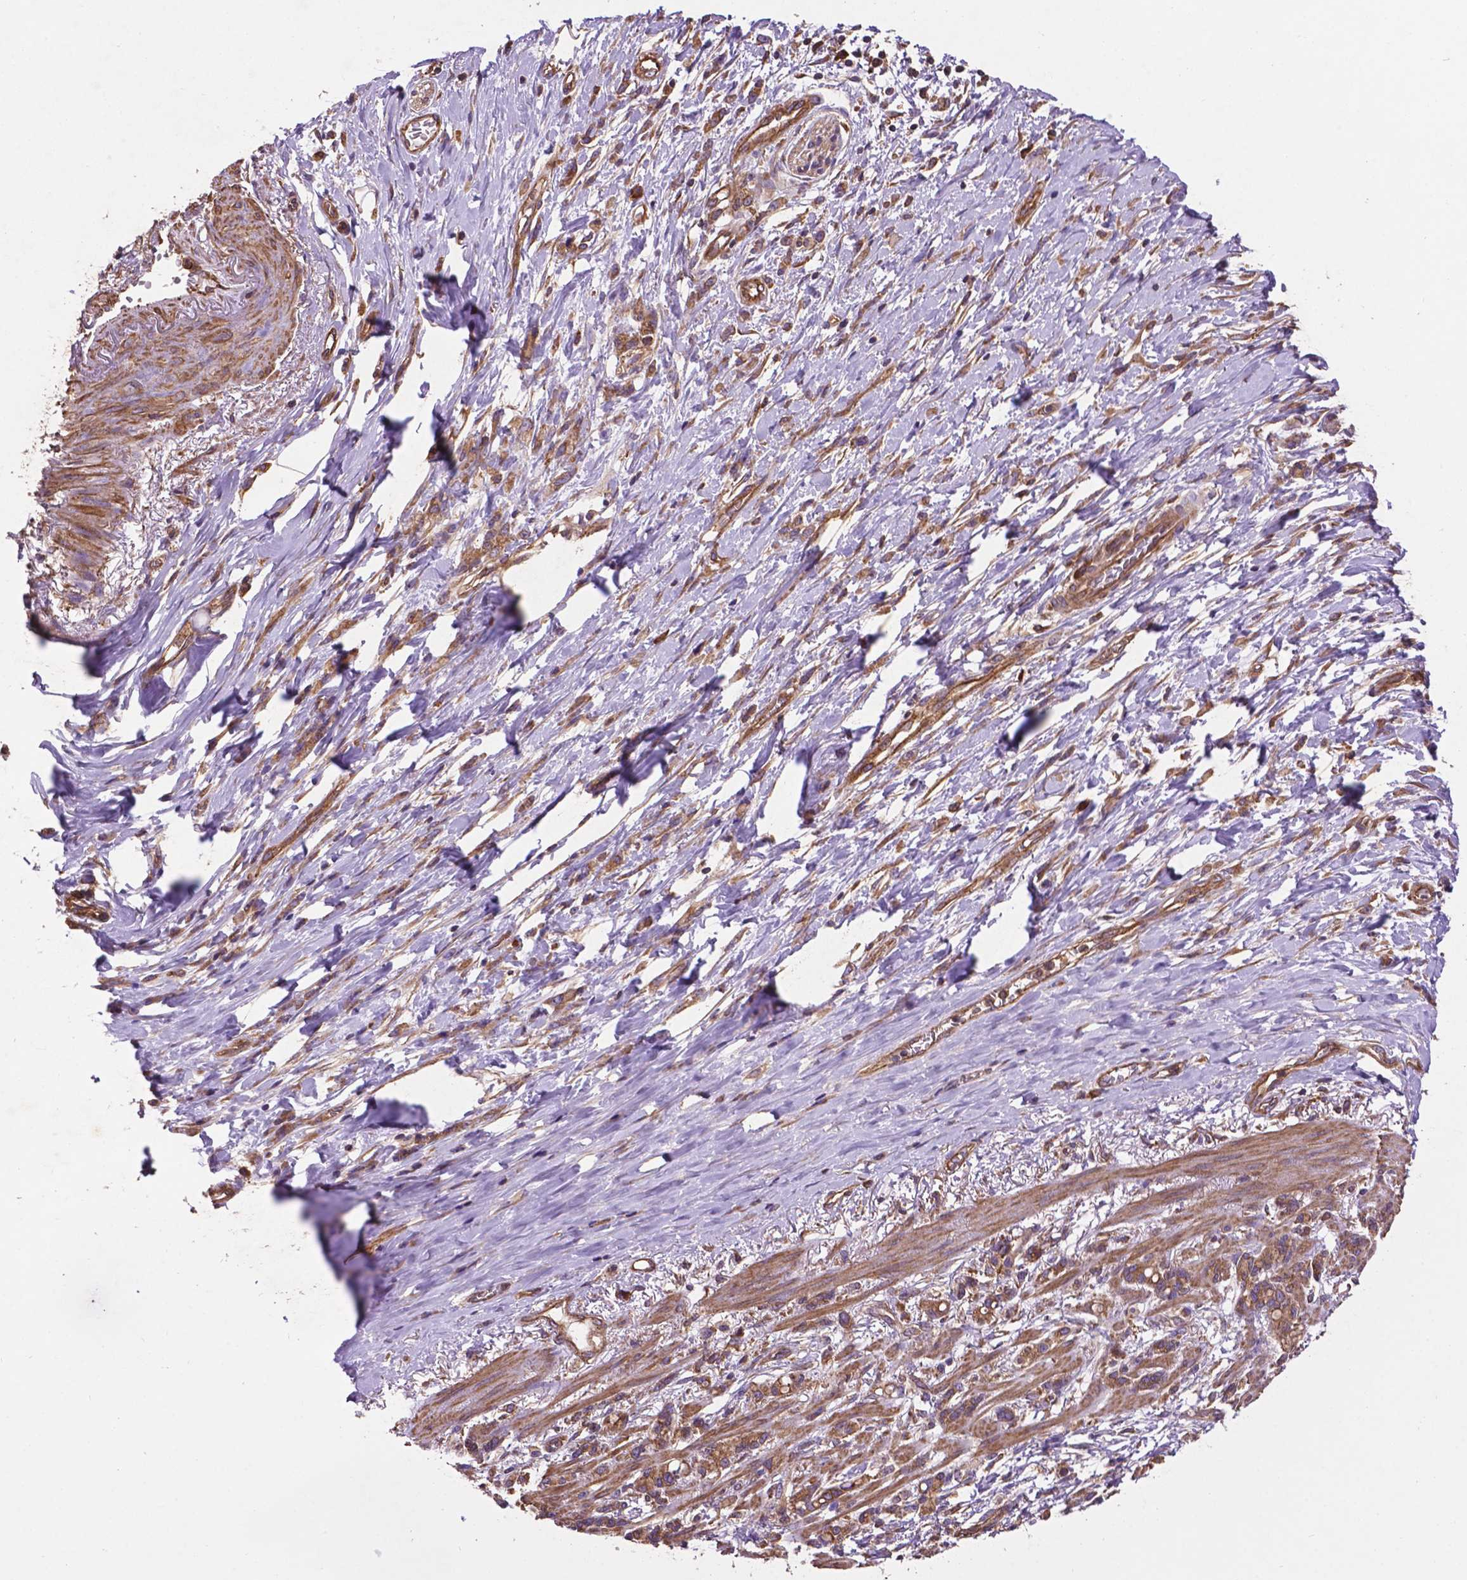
{"staining": {"intensity": "moderate", "quantity": ">75%", "location": "cytoplasmic/membranous"}, "tissue": "stomach cancer", "cell_type": "Tumor cells", "image_type": "cancer", "snomed": [{"axis": "morphology", "description": "Adenocarcinoma, NOS"}, {"axis": "topography", "description": "Stomach"}], "caption": "Tumor cells demonstrate medium levels of moderate cytoplasmic/membranous expression in approximately >75% of cells in human stomach cancer.", "gene": "CCDC71L", "patient": {"sex": "female", "age": 84}}